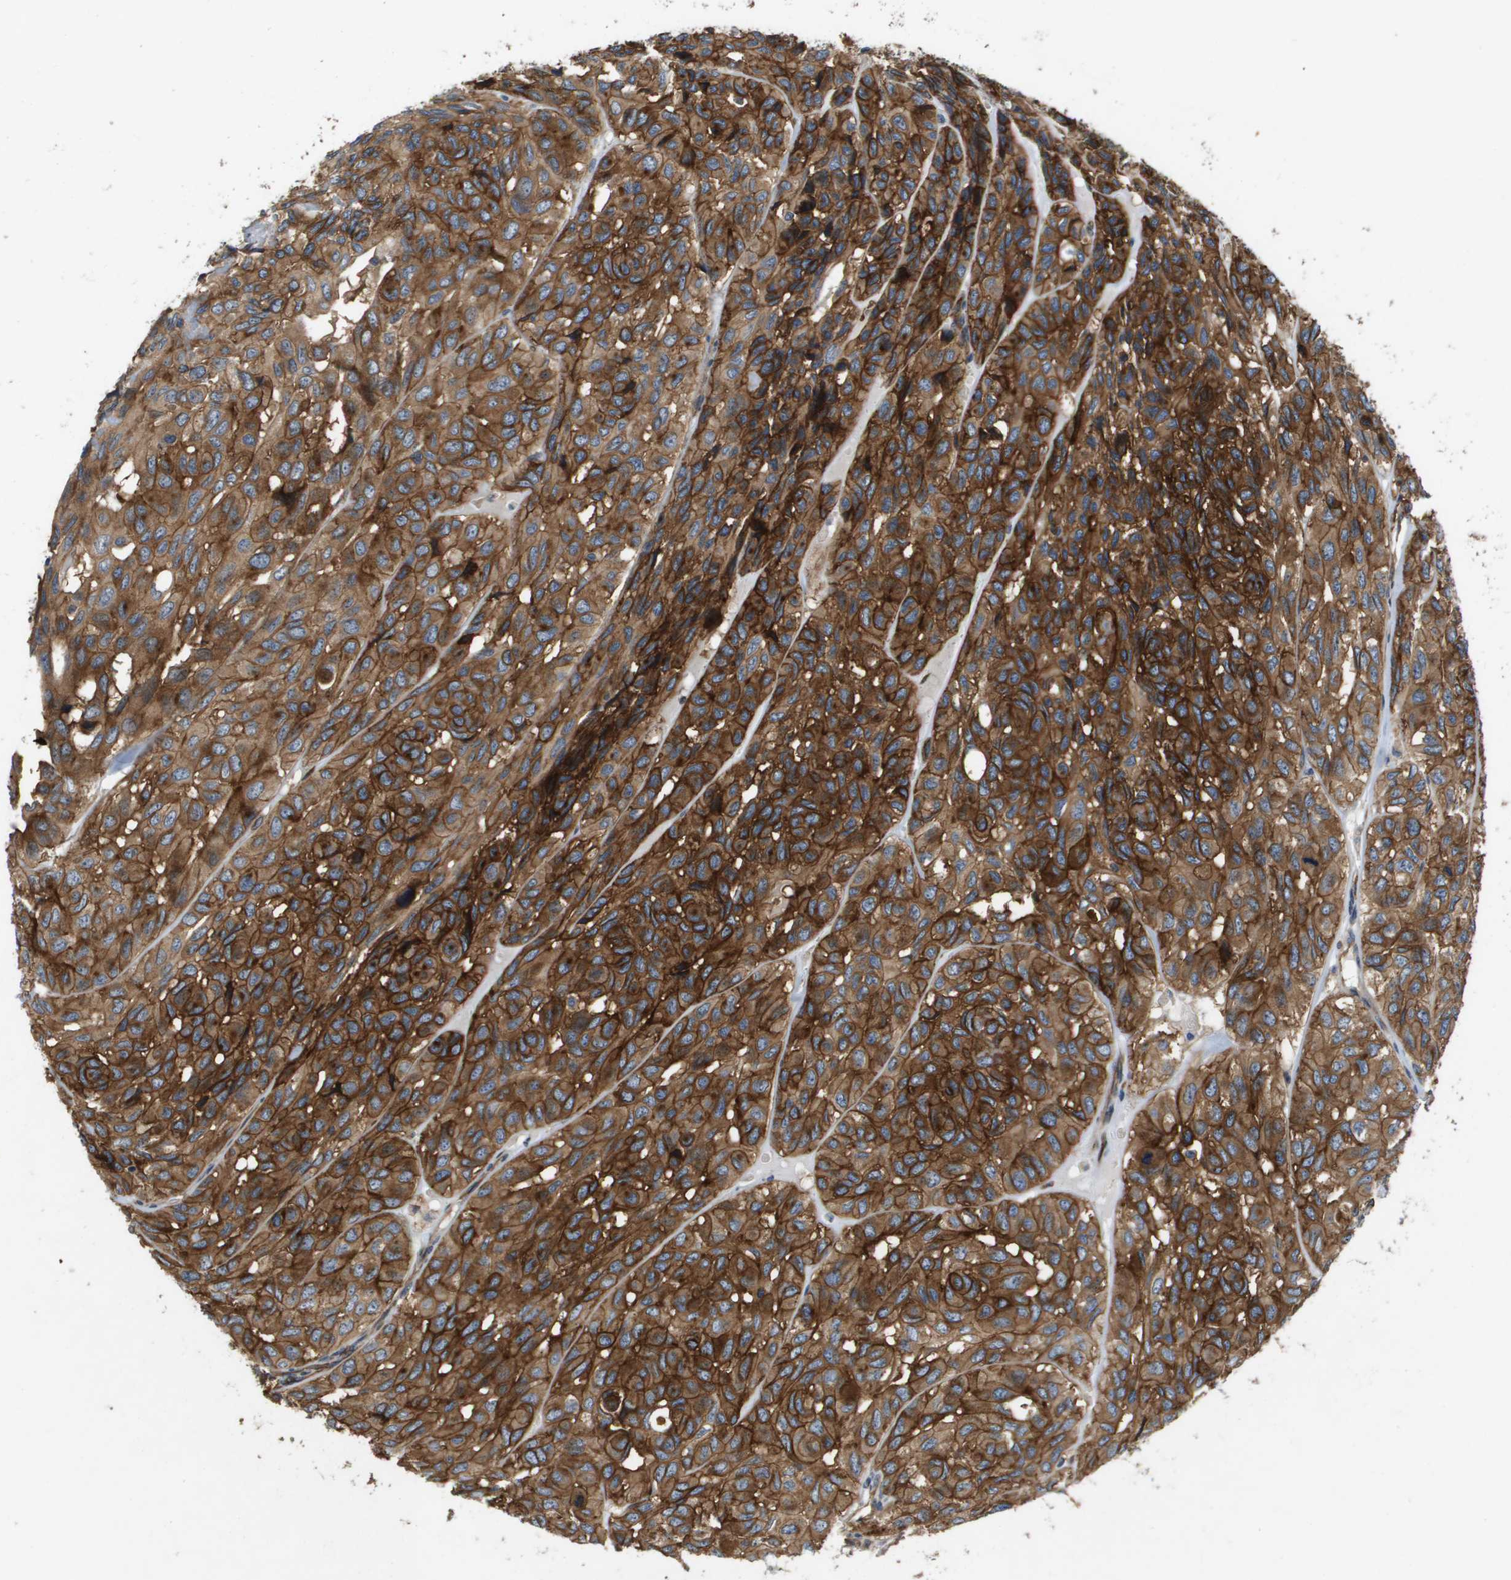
{"staining": {"intensity": "strong", "quantity": ">75%", "location": "cytoplasmic/membranous"}, "tissue": "head and neck cancer", "cell_type": "Tumor cells", "image_type": "cancer", "snomed": [{"axis": "morphology", "description": "Adenocarcinoma, NOS"}, {"axis": "topography", "description": "Salivary gland, NOS"}, {"axis": "topography", "description": "Head-Neck"}], "caption": "IHC of human head and neck cancer demonstrates high levels of strong cytoplasmic/membranous expression in about >75% of tumor cells.", "gene": "ENTPD2", "patient": {"sex": "female", "age": 76}}